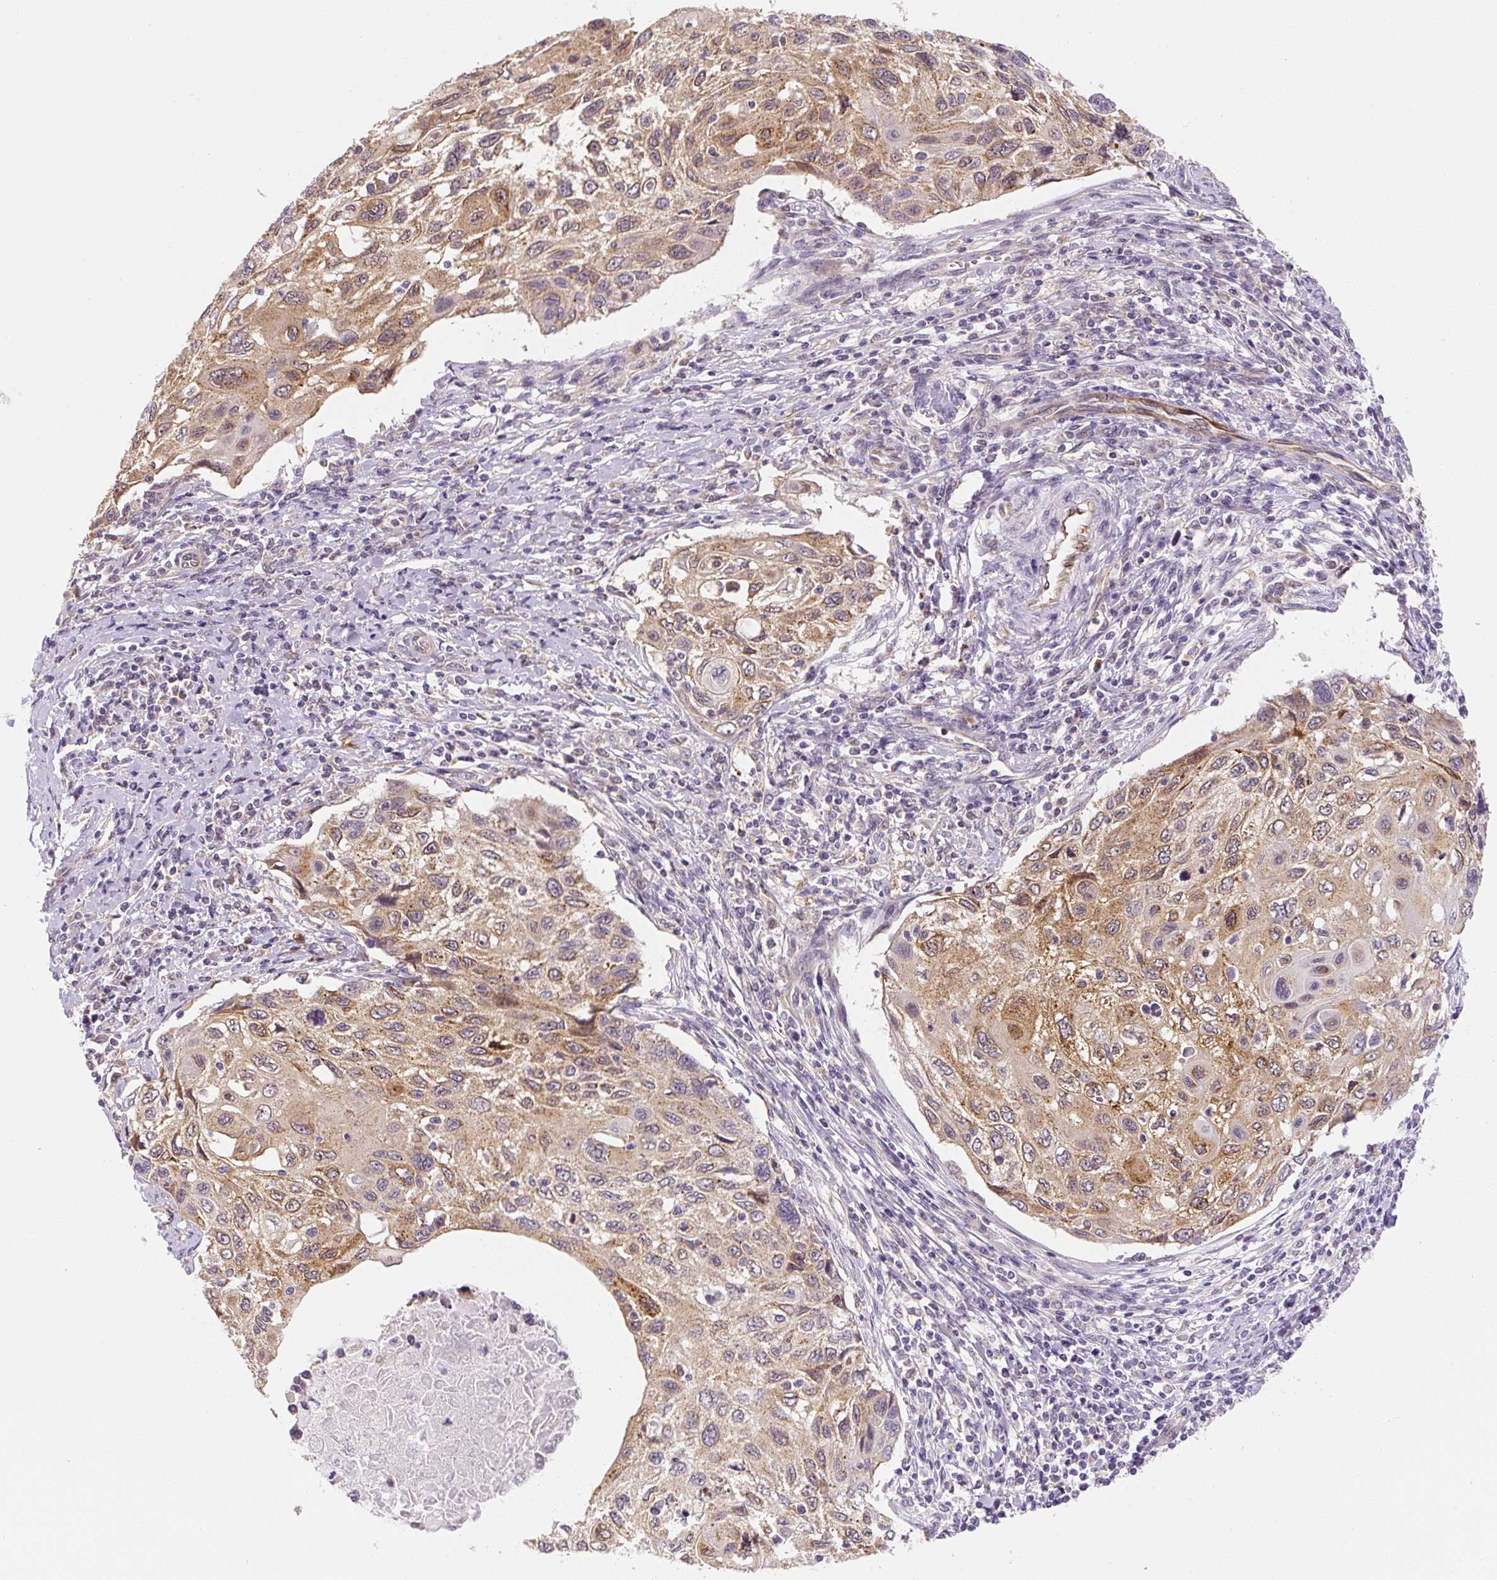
{"staining": {"intensity": "moderate", "quantity": ">75%", "location": "cytoplasmic/membranous"}, "tissue": "cervical cancer", "cell_type": "Tumor cells", "image_type": "cancer", "snomed": [{"axis": "morphology", "description": "Squamous cell carcinoma, NOS"}, {"axis": "topography", "description": "Cervix"}], "caption": "Protein staining shows moderate cytoplasmic/membranous positivity in about >75% of tumor cells in cervical cancer.", "gene": "PLA2G4A", "patient": {"sex": "female", "age": 70}}